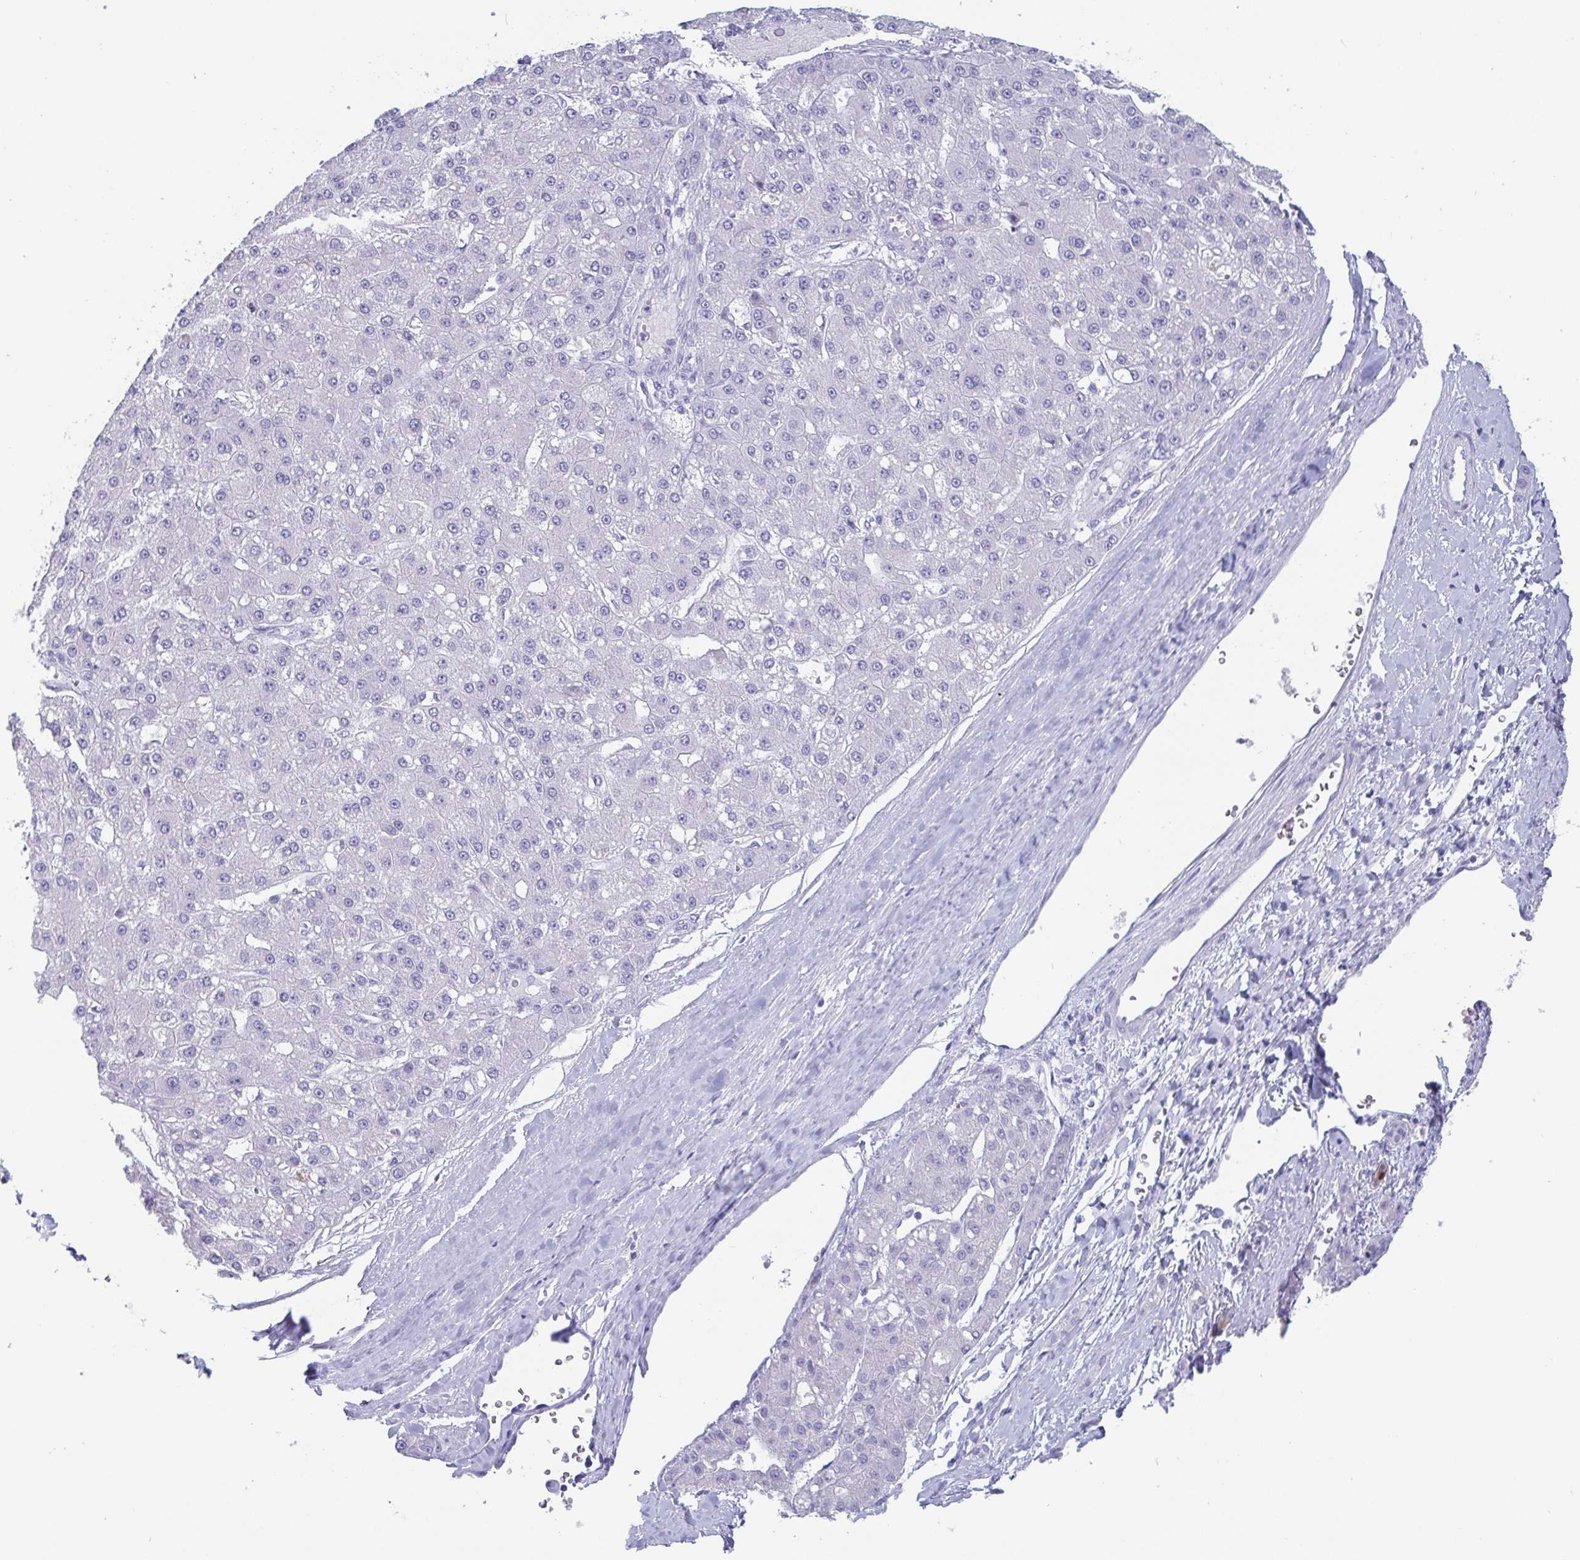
{"staining": {"intensity": "negative", "quantity": "none", "location": "none"}, "tissue": "liver cancer", "cell_type": "Tumor cells", "image_type": "cancer", "snomed": [{"axis": "morphology", "description": "Carcinoma, Hepatocellular, NOS"}, {"axis": "topography", "description": "Liver"}], "caption": "High power microscopy micrograph of an IHC photomicrograph of liver cancer (hepatocellular carcinoma), revealing no significant positivity in tumor cells.", "gene": "SCGN", "patient": {"sex": "male", "age": 67}}